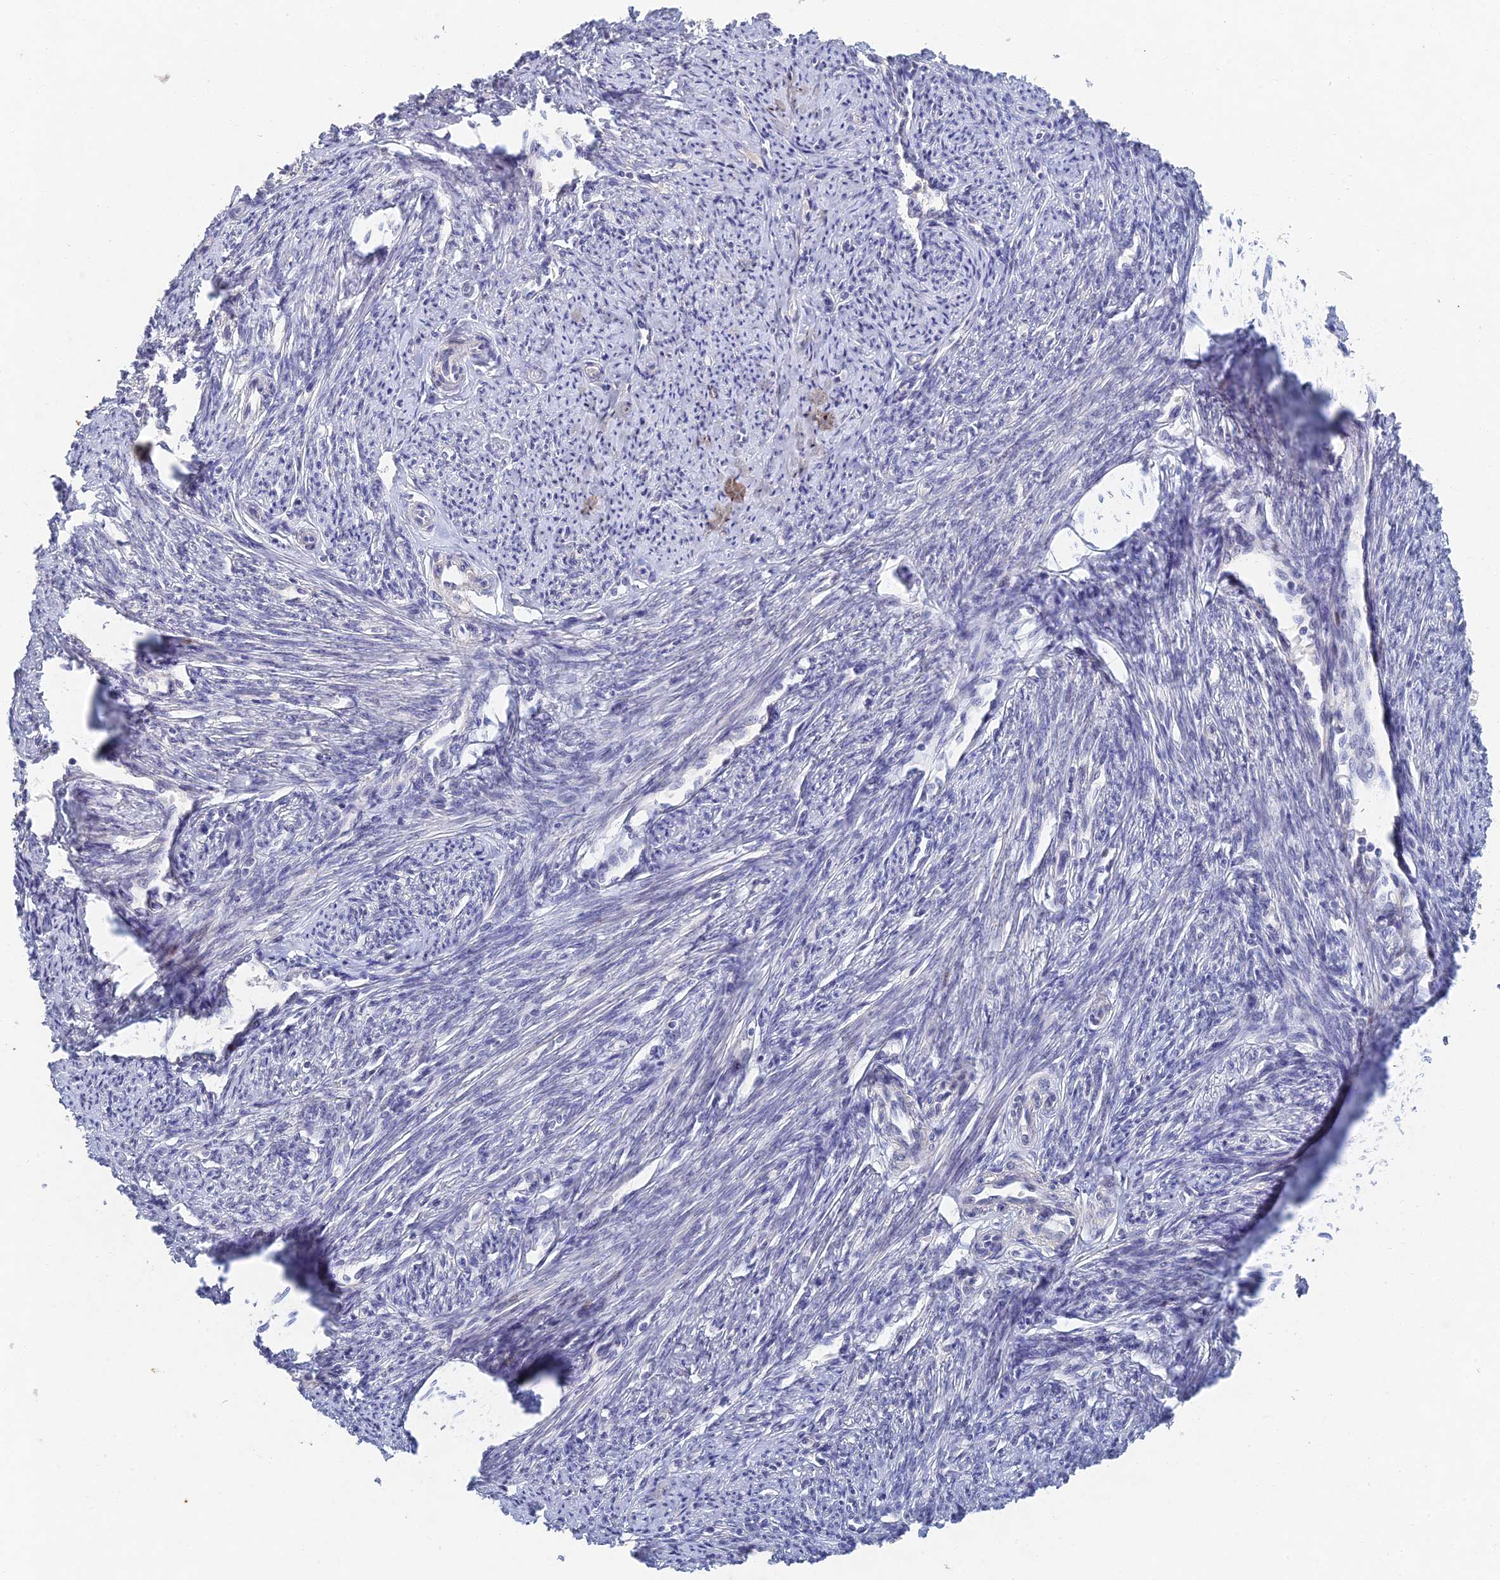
{"staining": {"intensity": "moderate", "quantity": "<25%", "location": "cytoplasmic/membranous"}, "tissue": "smooth muscle", "cell_type": "Smooth muscle cells", "image_type": "normal", "snomed": [{"axis": "morphology", "description": "Normal tissue, NOS"}, {"axis": "topography", "description": "Smooth muscle"}, {"axis": "topography", "description": "Uterus"}], "caption": "The image shows immunohistochemical staining of unremarkable smooth muscle. There is moderate cytoplasmic/membranous positivity is identified in about <25% of smooth muscle cells. The staining was performed using DAB to visualize the protein expression in brown, while the nuclei were stained in blue with hematoxylin (Magnification: 20x).", "gene": "GNA15", "patient": {"sex": "female", "age": 59}}